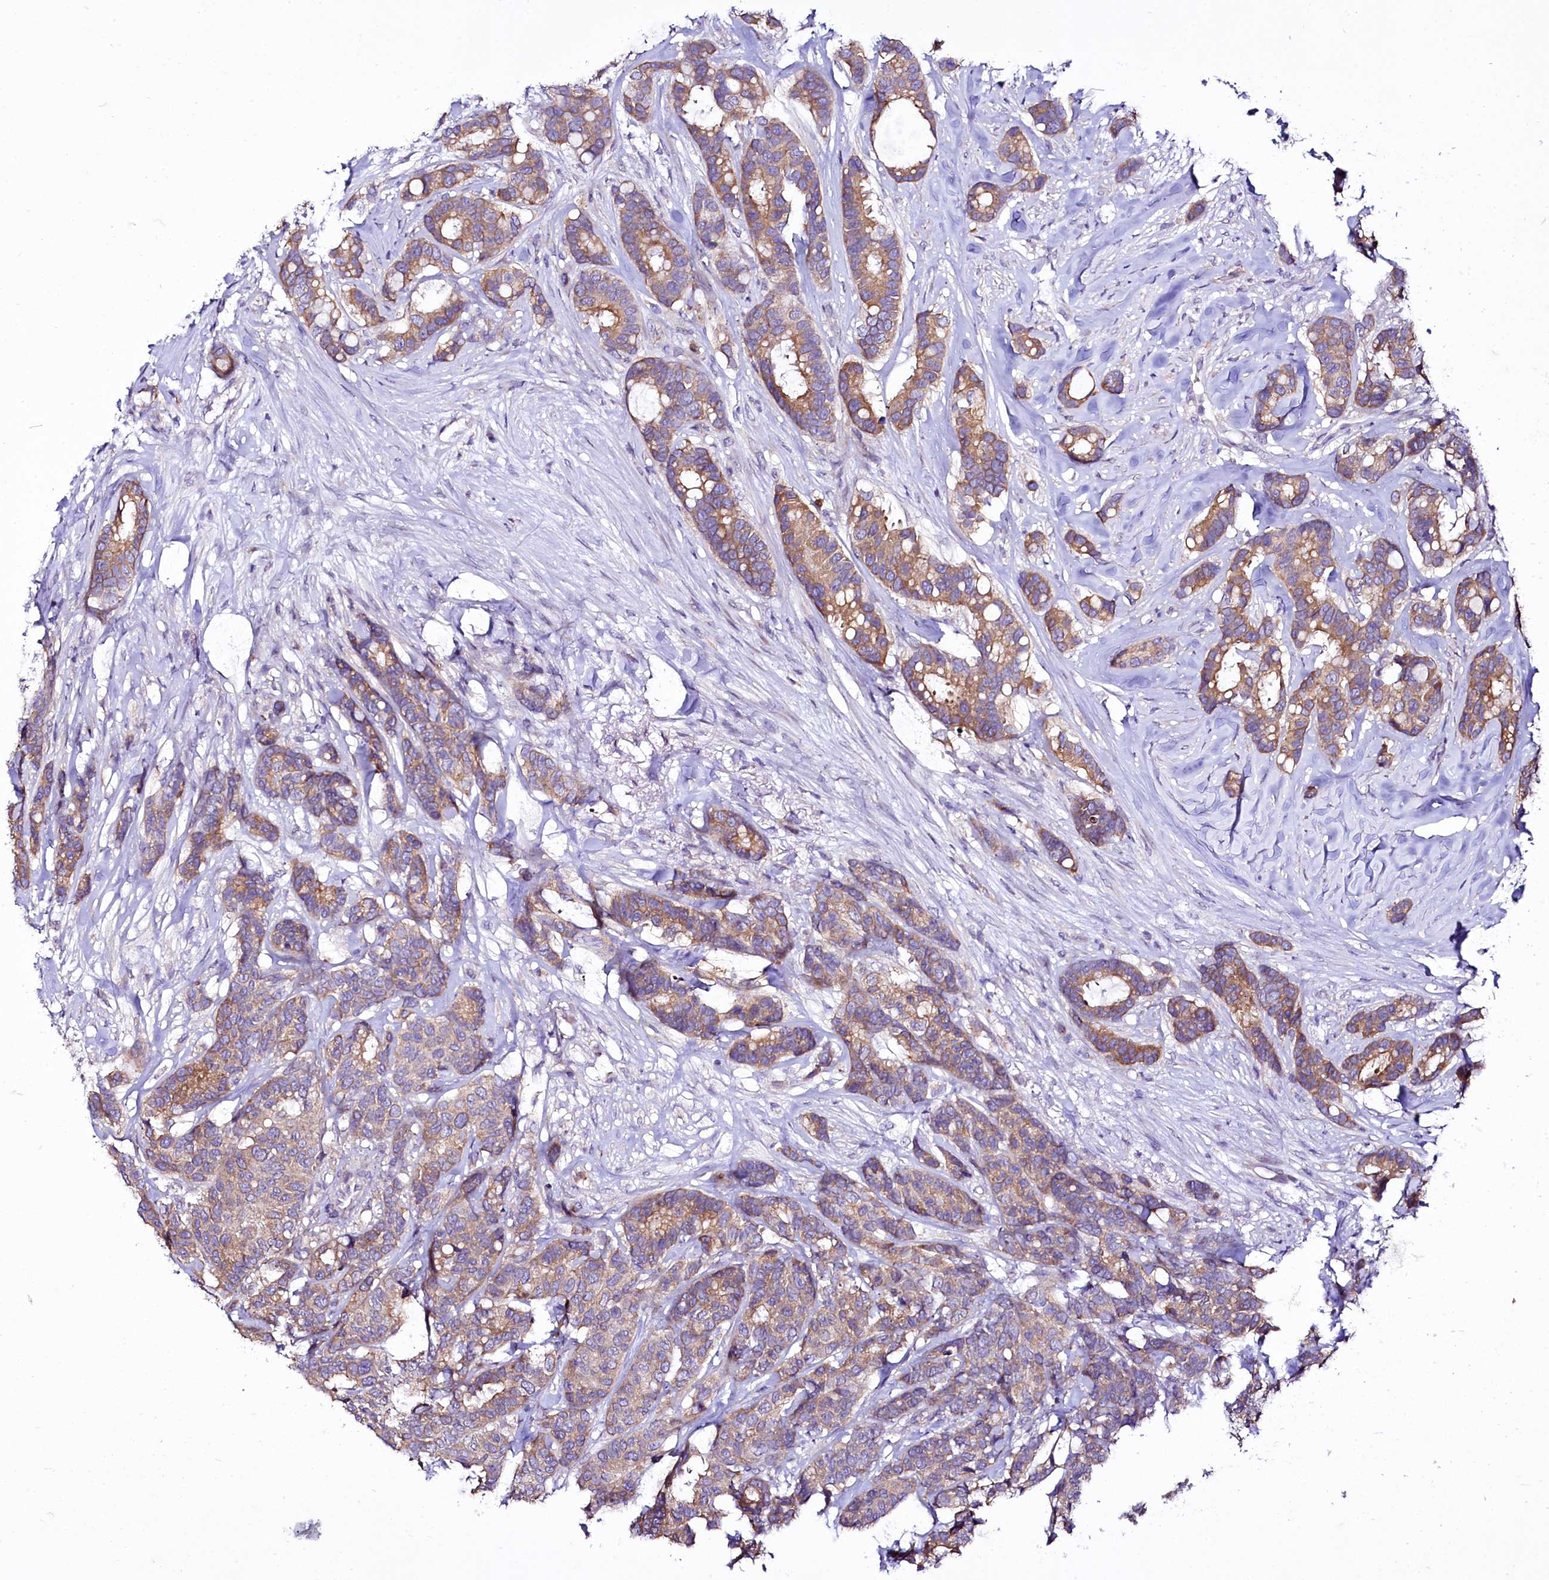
{"staining": {"intensity": "moderate", "quantity": ">75%", "location": "cytoplasmic/membranous"}, "tissue": "breast cancer", "cell_type": "Tumor cells", "image_type": "cancer", "snomed": [{"axis": "morphology", "description": "Duct carcinoma"}, {"axis": "topography", "description": "Breast"}], "caption": "Breast cancer (infiltrating ductal carcinoma) tissue demonstrates moderate cytoplasmic/membranous staining in approximately >75% of tumor cells", "gene": "ZC3H12C", "patient": {"sex": "female", "age": 87}}